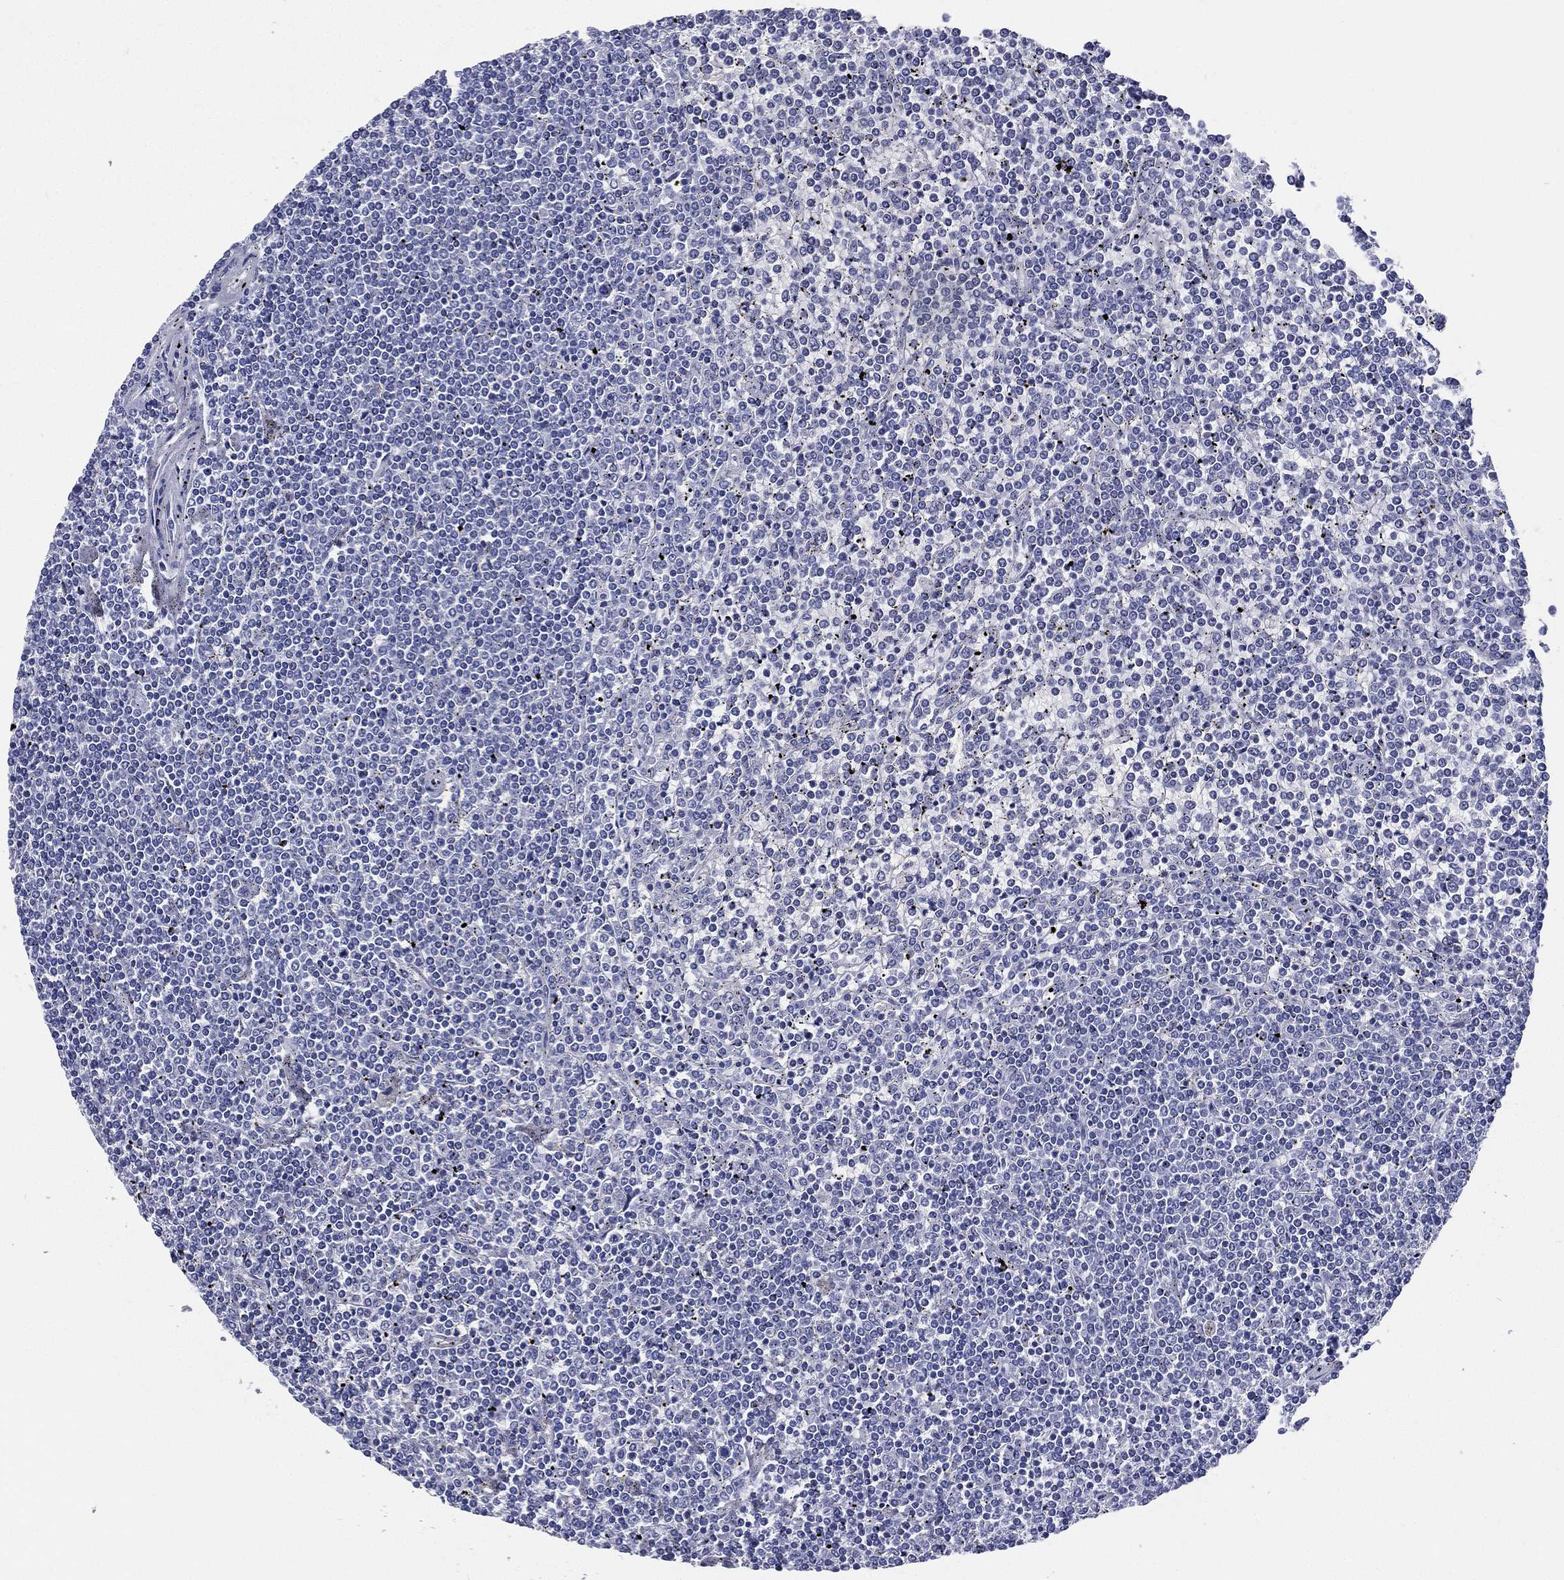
{"staining": {"intensity": "negative", "quantity": "none", "location": "none"}, "tissue": "lymphoma", "cell_type": "Tumor cells", "image_type": "cancer", "snomed": [{"axis": "morphology", "description": "Malignant lymphoma, non-Hodgkin's type, Low grade"}, {"axis": "topography", "description": "Spleen"}], "caption": "A histopathology image of lymphoma stained for a protein reveals no brown staining in tumor cells.", "gene": "RSPH4A", "patient": {"sex": "female", "age": 19}}